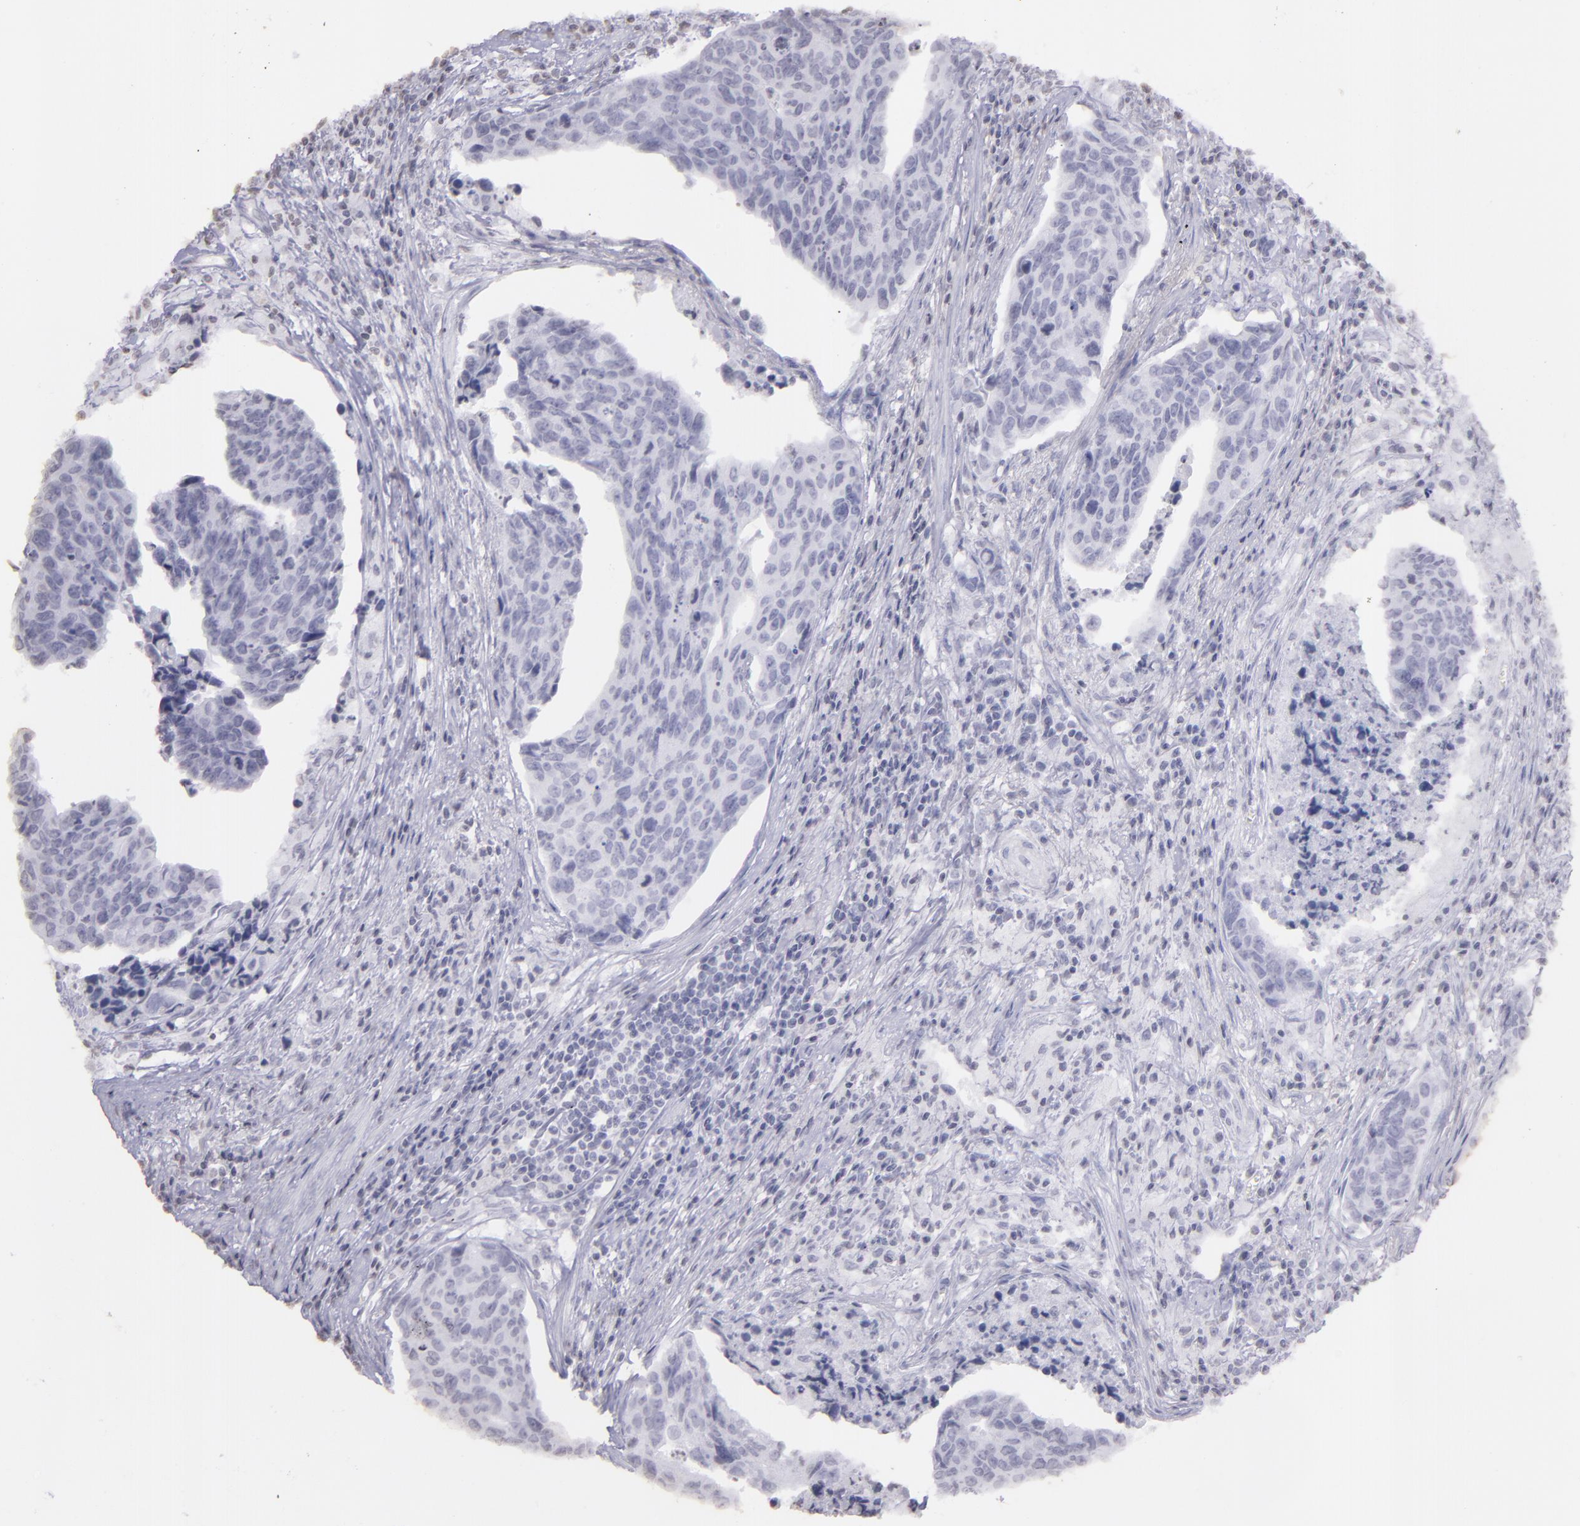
{"staining": {"intensity": "weak", "quantity": "25%-75%", "location": "nuclear"}, "tissue": "urothelial cancer", "cell_type": "Tumor cells", "image_type": "cancer", "snomed": [{"axis": "morphology", "description": "Urothelial carcinoma, High grade"}, {"axis": "topography", "description": "Urinary bladder"}], "caption": "A brown stain labels weak nuclear expression of a protein in human urothelial carcinoma (high-grade) tumor cells. (DAB IHC with brightfield microscopy, high magnification).", "gene": "THRB", "patient": {"sex": "male", "age": 81}}